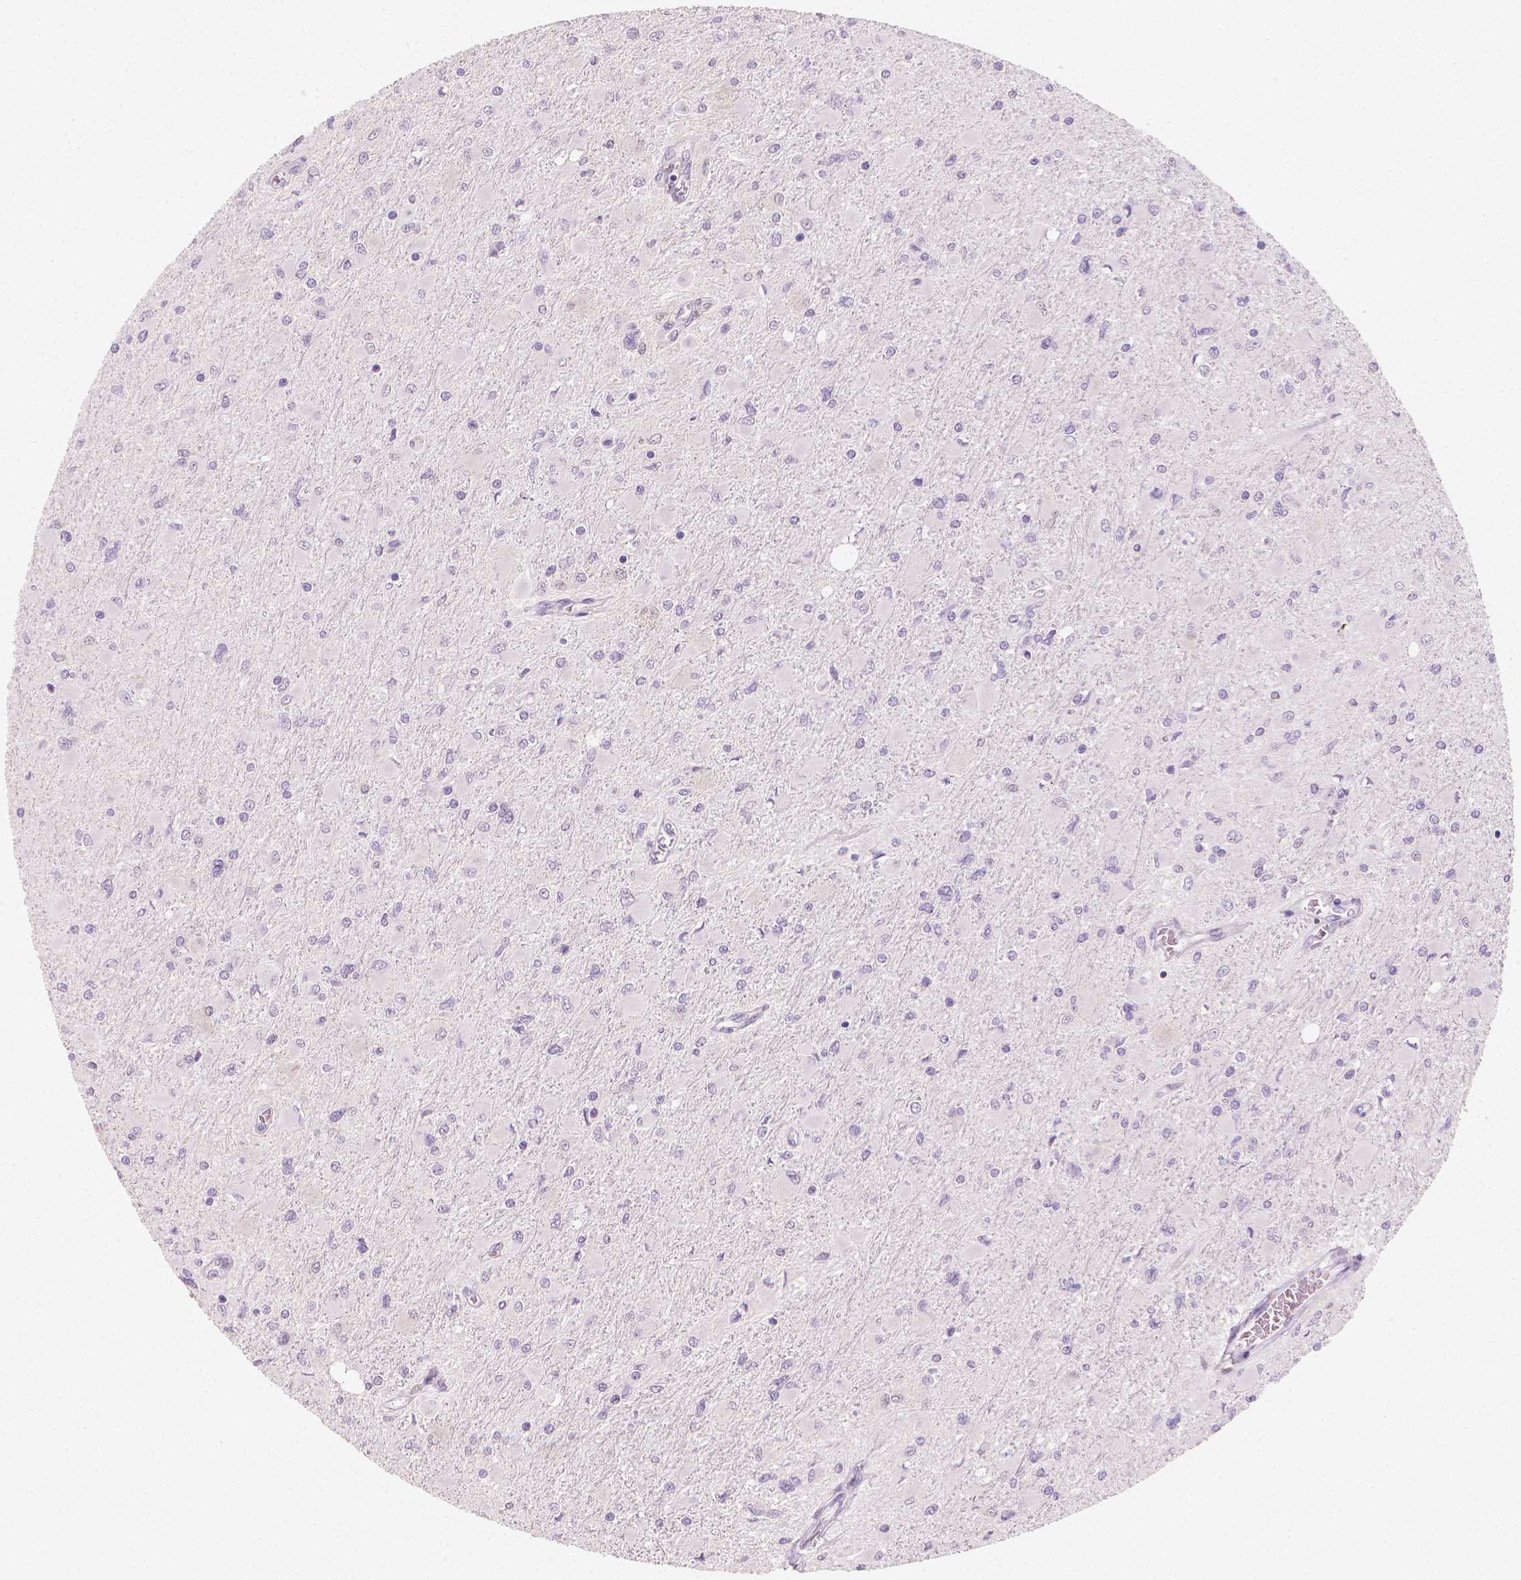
{"staining": {"intensity": "negative", "quantity": "none", "location": "none"}, "tissue": "glioma", "cell_type": "Tumor cells", "image_type": "cancer", "snomed": [{"axis": "morphology", "description": "Glioma, malignant, High grade"}, {"axis": "topography", "description": "Cerebral cortex"}], "caption": "An immunohistochemistry (IHC) image of glioma is shown. There is no staining in tumor cells of glioma.", "gene": "TNFAIP2", "patient": {"sex": "female", "age": 36}}